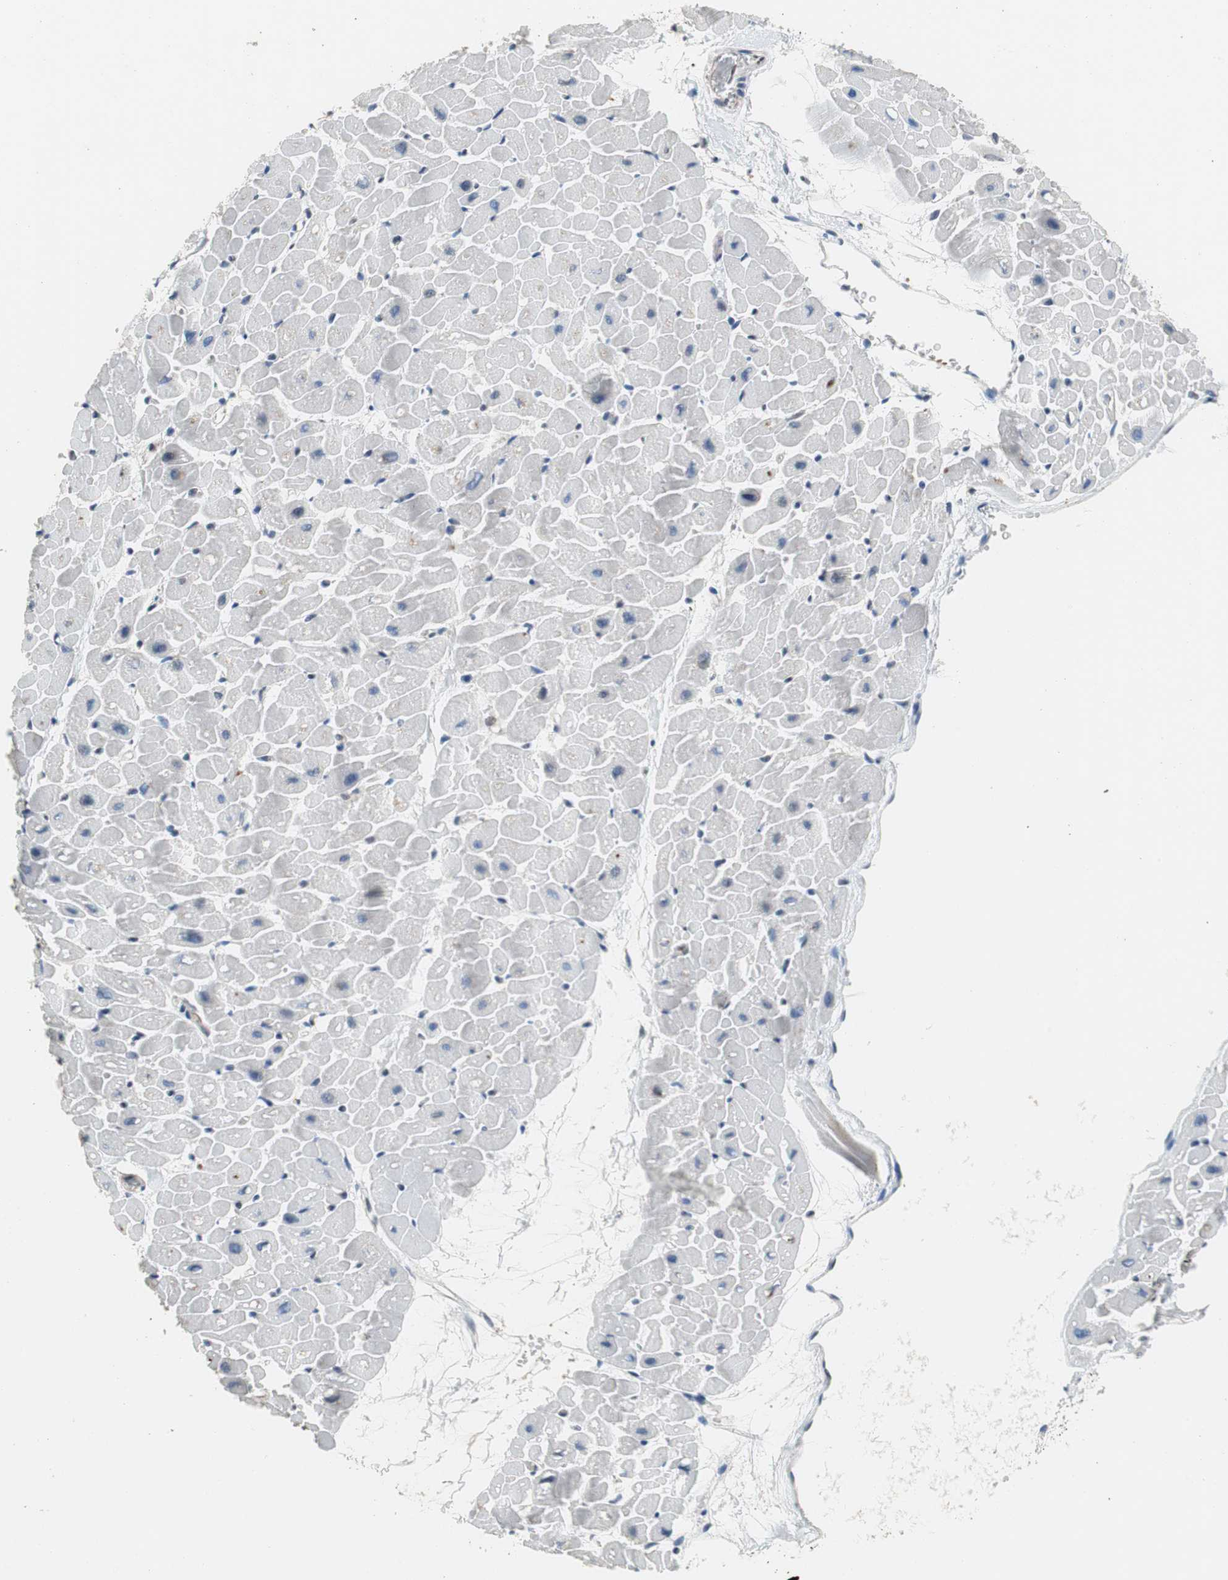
{"staining": {"intensity": "negative", "quantity": "none", "location": "none"}, "tissue": "heart muscle", "cell_type": "Cardiomyocytes", "image_type": "normal", "snomed": [{"axis": "morphology", "description": "Normal tissue, NOS"}, {"axis": "topography", "description": "Heart"}], "caption": "IHC histopathology image of benign heart muscle: human heart muscle stained with DAB reveals no significant protein expression in cardiomyocytes.", "gene": "GSDMD", "patient": {"sex": "male", "age": 45}}